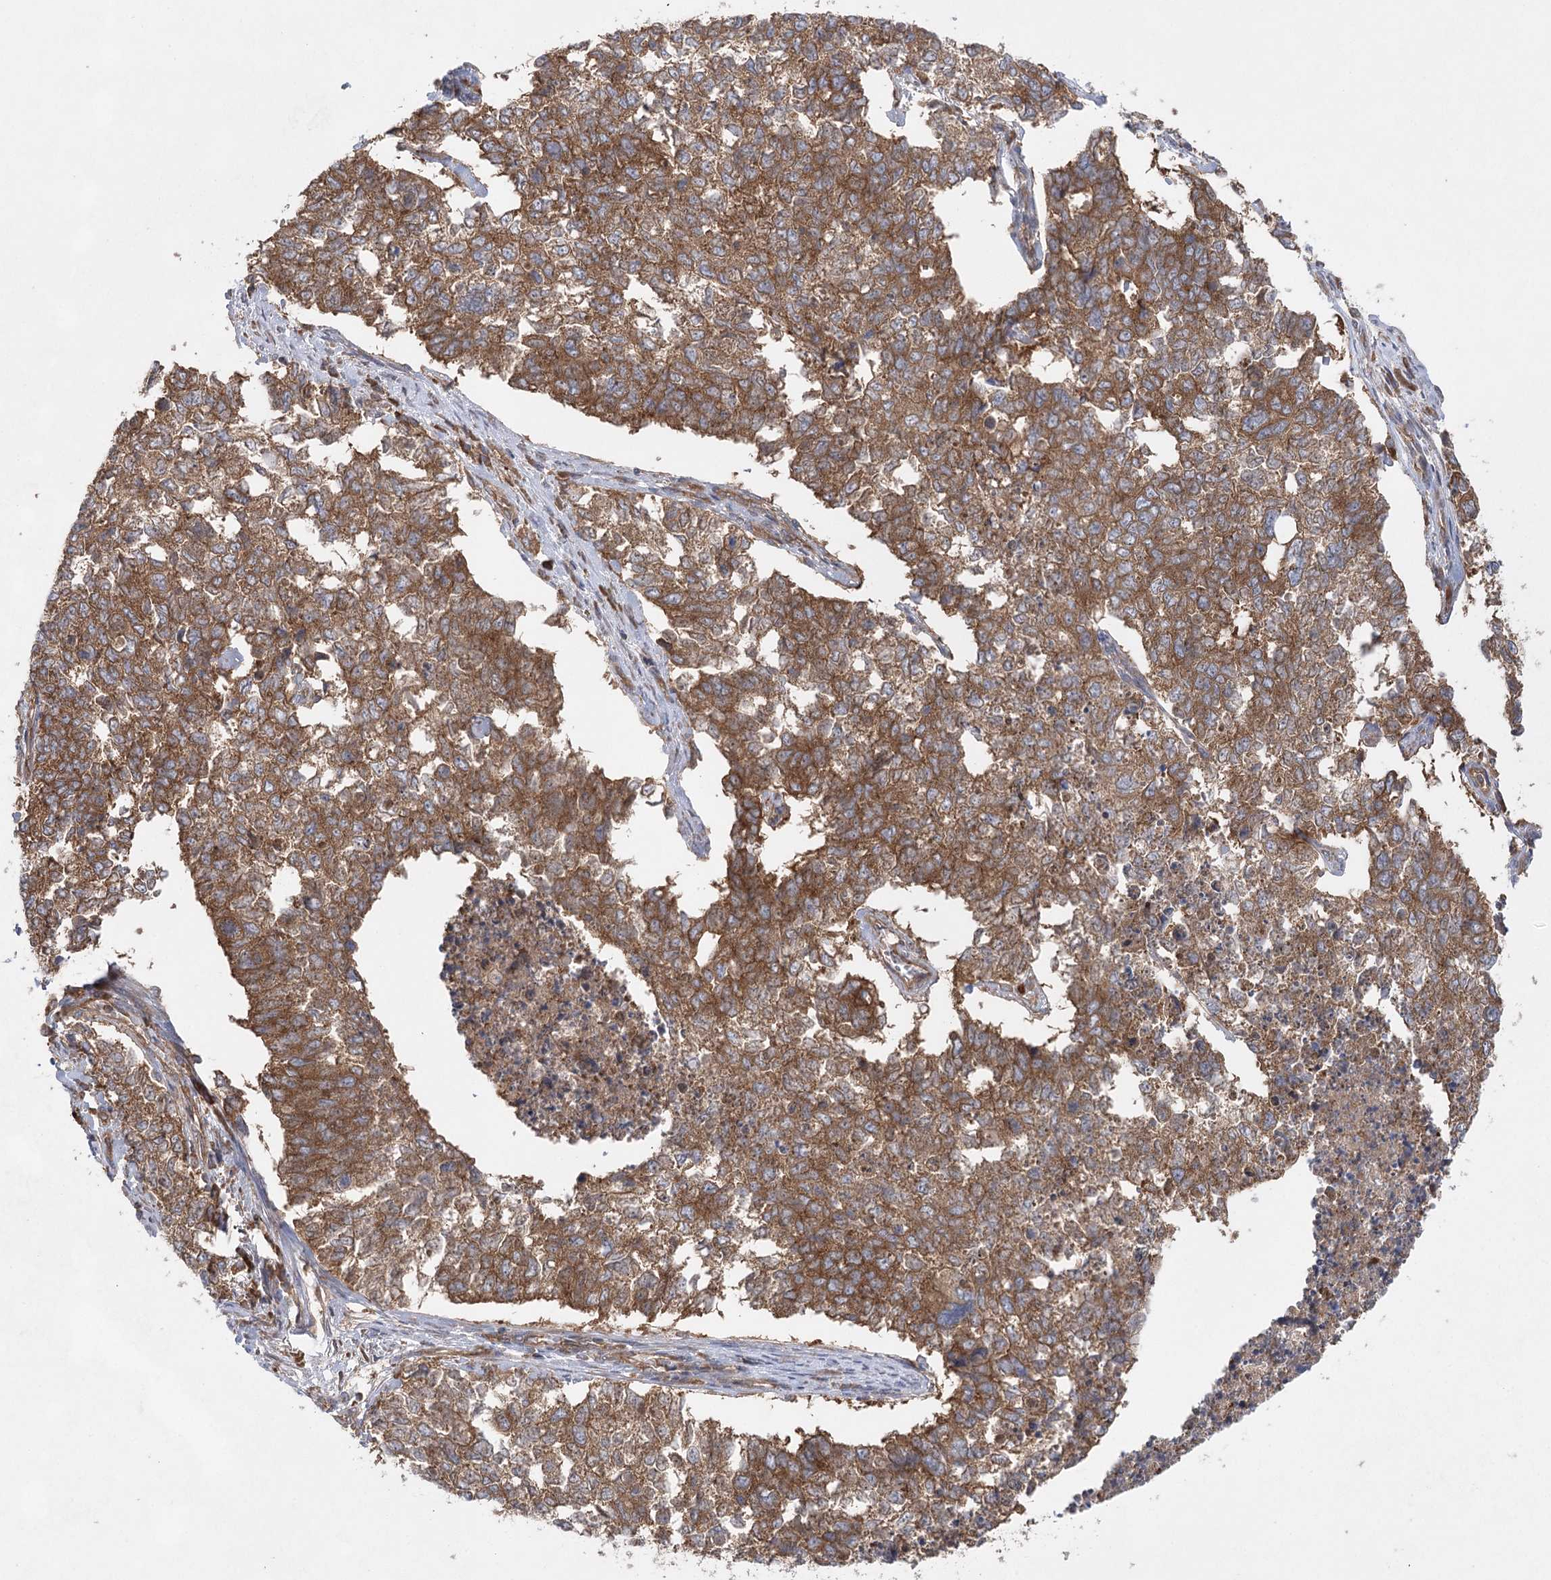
{"staining": {"intensity": "moderate", "quantity": ">75%", "location": "cytoplasmic/membranous"}, "tissue": "cervical cancer", "cell_type": "Tumor cells", "image_type": "cancer", "snomed": [{"axis": "morphology", "description": "Squamous cell carcinoma, NOS"}, {"axis": "topography", "description": "Cervix"}], "caption": "High-magnification brightfield microscopy of cervical squamous cell carcinoma stained with DAB (brown) and counterstained with hematoxylin (blue). tumor cells exhibit moderate cytoplasmic/membranous staining is present in about>75% of cells. (IHC, brightfield microscopy, high magnification).", "gene": "EIF3A", "patient": {"sex": "female", "age": 63}}